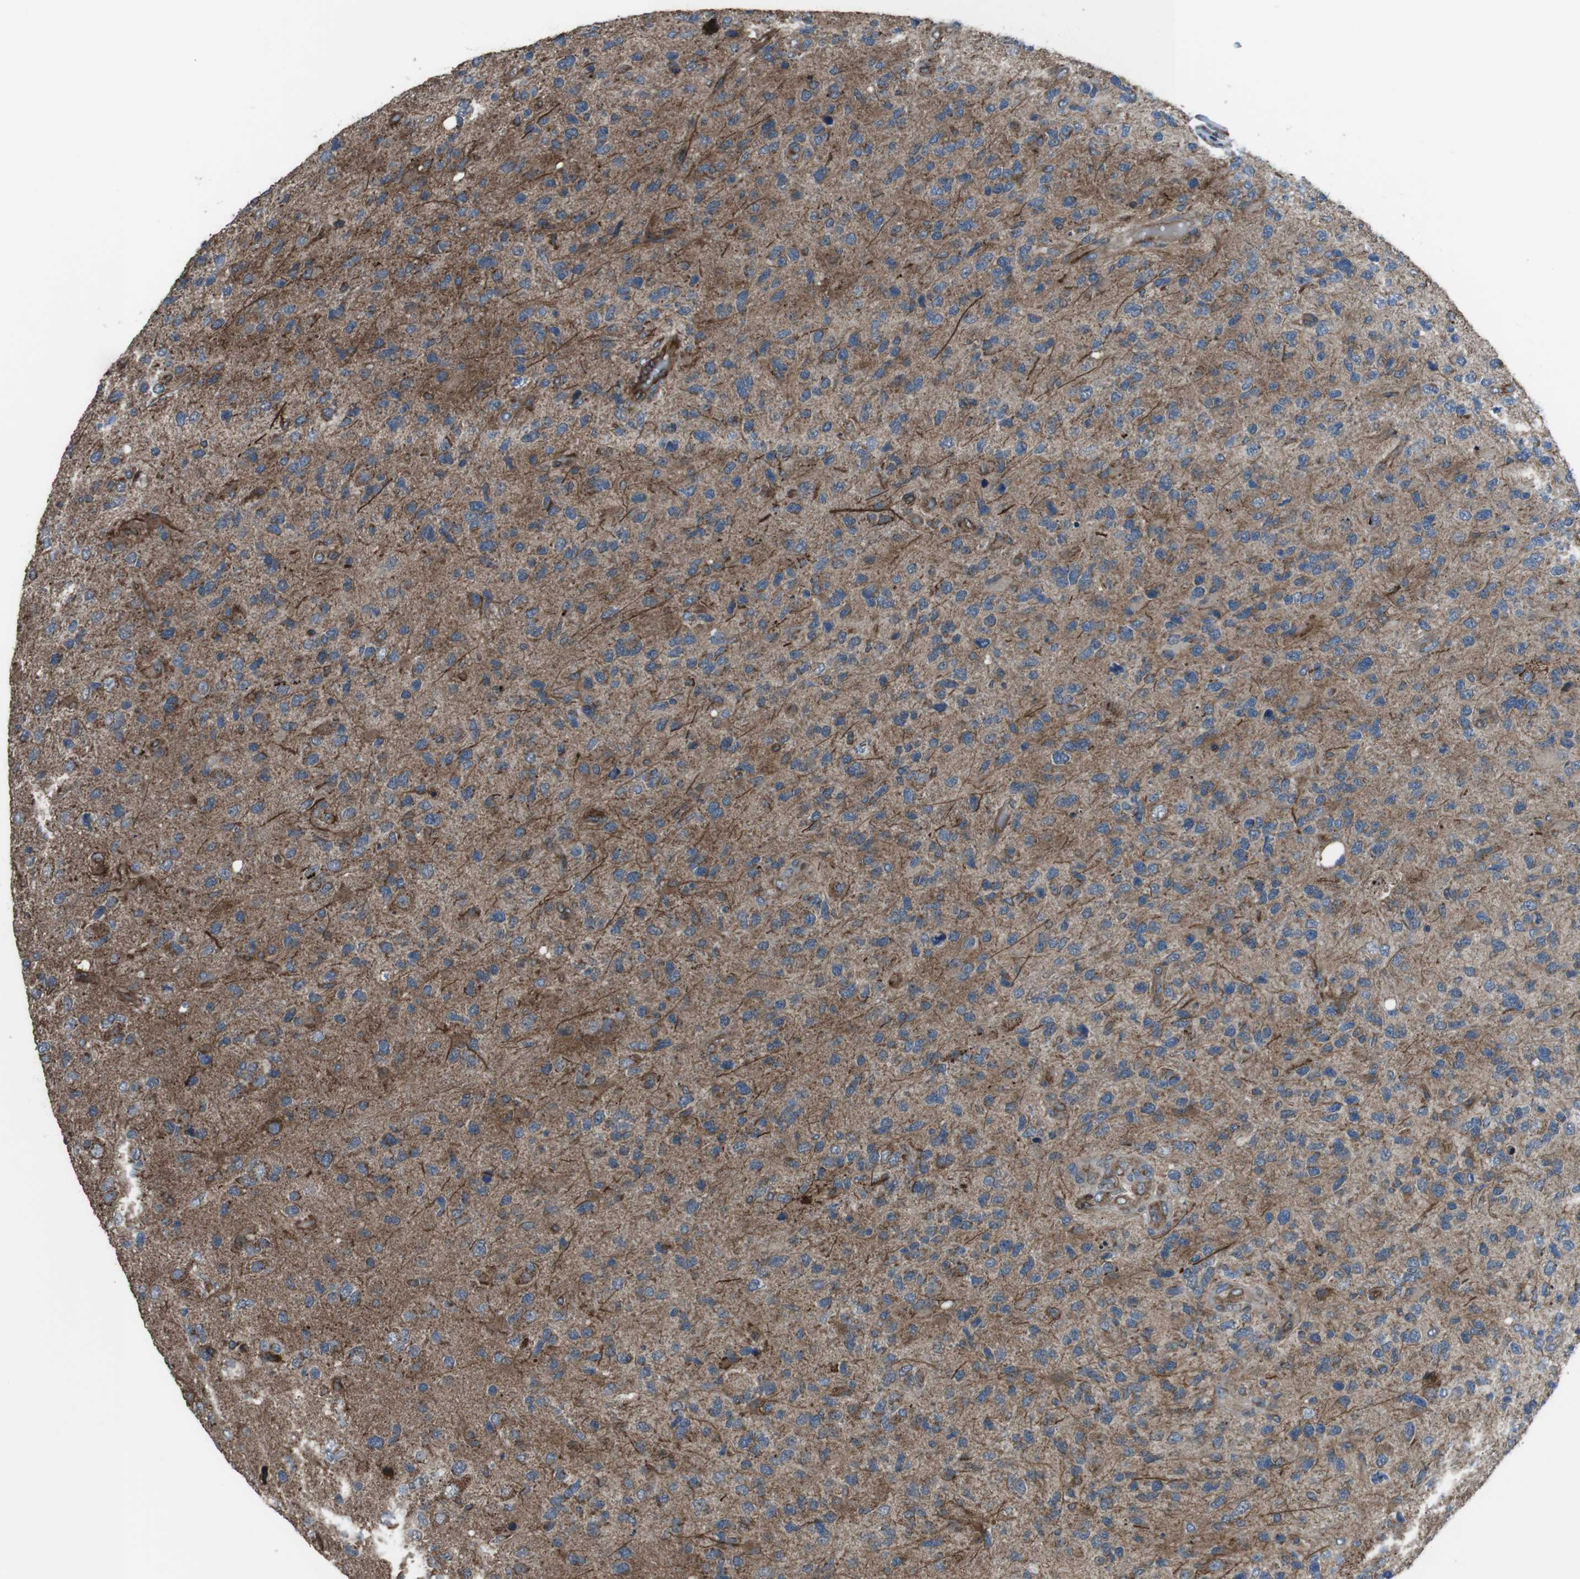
{"staining": {"intensity": "moderate", "quantity": "<25%", "location": "cytoplasmic/membranous"}, "tissue": "glioma", "cell_type": "Tumor cells", "image_type": "cancer", "snomed": [{"axis": "morphology", "description": "Glioma, malignant, High grade"}, {"axis": "topography", "description": "Brain"}], "caption": "An immunohistochemistry (IHC) photomicrograph of neoplastic tissue is shown. Protein staining in brown shows moderate cytoplasmic/membranous positivity in glioma within tumor cells.", "gene": "GIMAP8", "patient": {"sex": "female", "age": 58}}